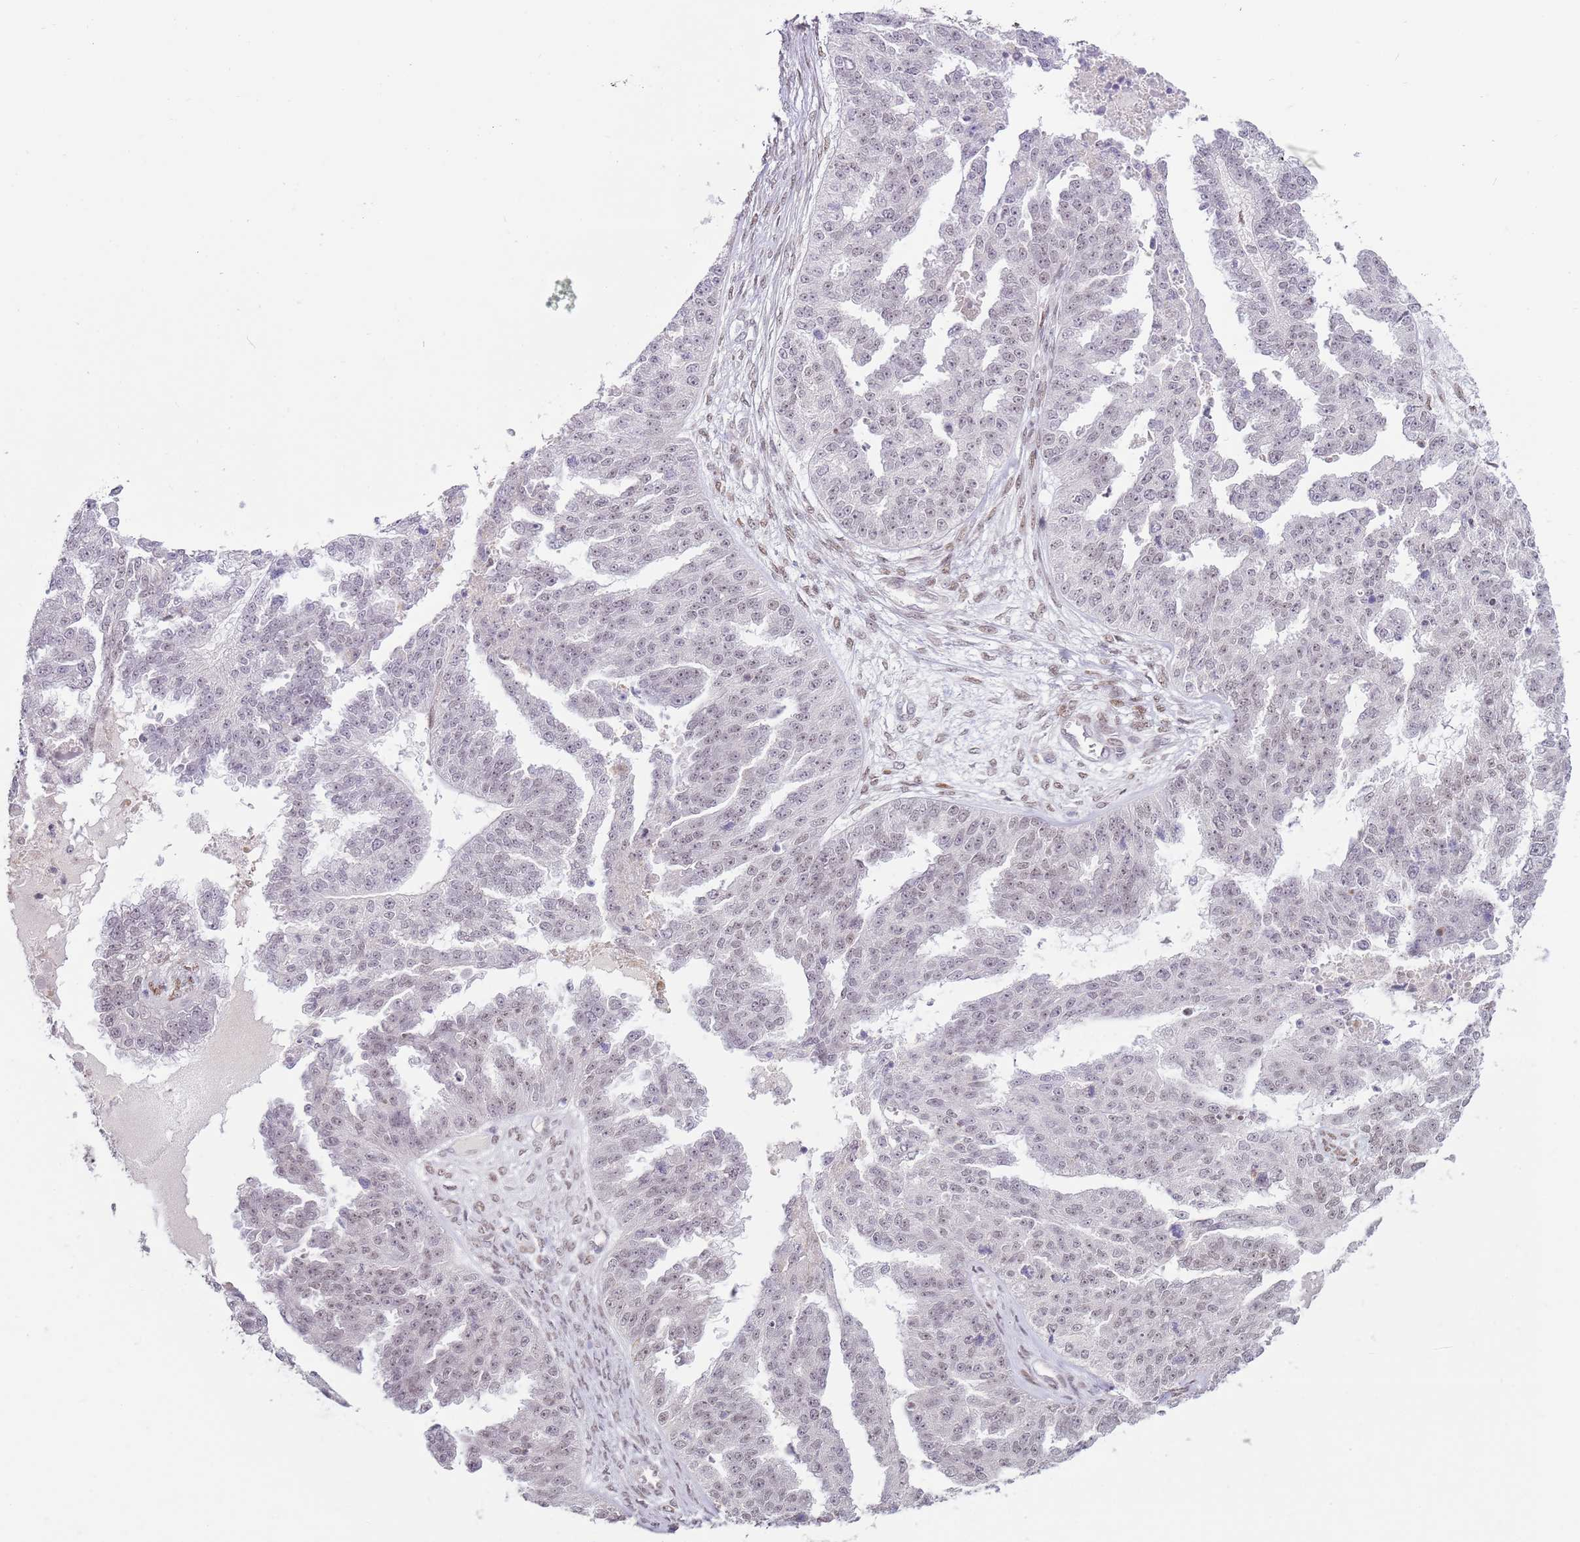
{"staining": {"intensity": "negative", "quantity": "none", "location": "none"}, "tissue": "ovarian cancer", "cell_type": "Tumor cells", "image_type": "cancer", "snomed": [{"axis": "morphology", "description": "Cystadenocarcinoma, serous, NOS"}, {"axis": "topography", "description": "Ovary"}], "caption": "The photomicrograph shows no significant expression in tumor cells of ovarian cancer (serous cystadenocarcinoma). (Stains: DAB (3,3'-diaminobenzidine) immunohistochemistry (IHC) with hematoxylin counter stain, Microscopy: brightfield microscopy at high magnification).", "gene": "PHC2", "patient": {"sex": "female", "age": 58}}